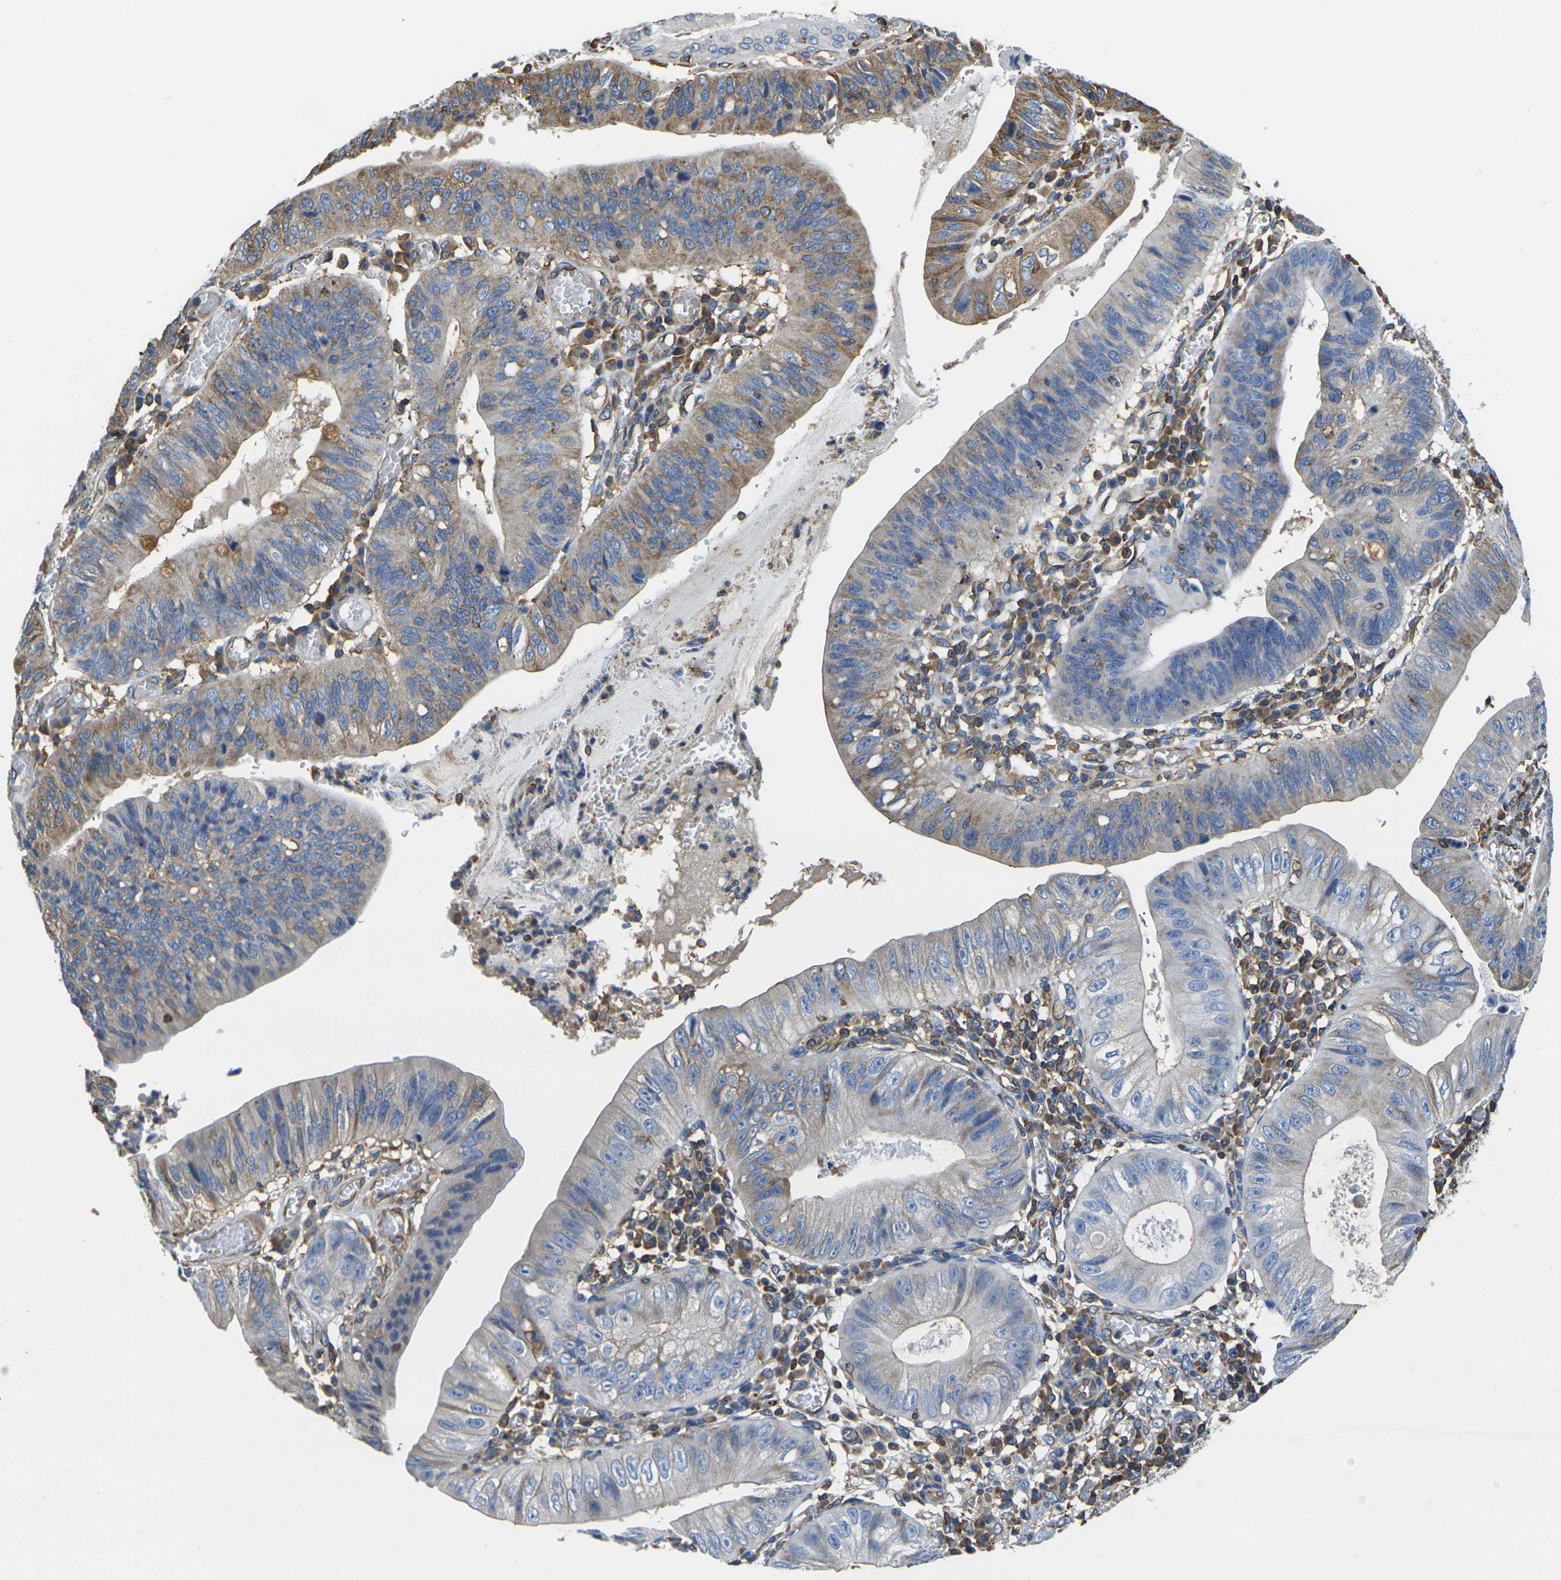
{"staining": {"intensity": "moderate", "quantity": "25%-75%", "location": "cytoplasmic/membranous"}, "tissue": "stomach cancer", "cell_type": "Tumor cells", "image_type": "cancer", "snomed": [{"axis": "morphology", "description": "Adenocarcinoma, NOS"}, {"axis": "topography", "description": "Stomach"}], "caption": "Tumor cells exhibit medium levels of moderate cytoplasmic/membranous staining in about 25%-75% of cells in human stomach cancer (adenocarcinoma). The protein of interest is stained brown, and the nuclei are stained in blue (DAB IHC with brightfield microscopy, high magnification).", "gene": "FAM110D", "patient": {"sex": "male", "age": 59}}